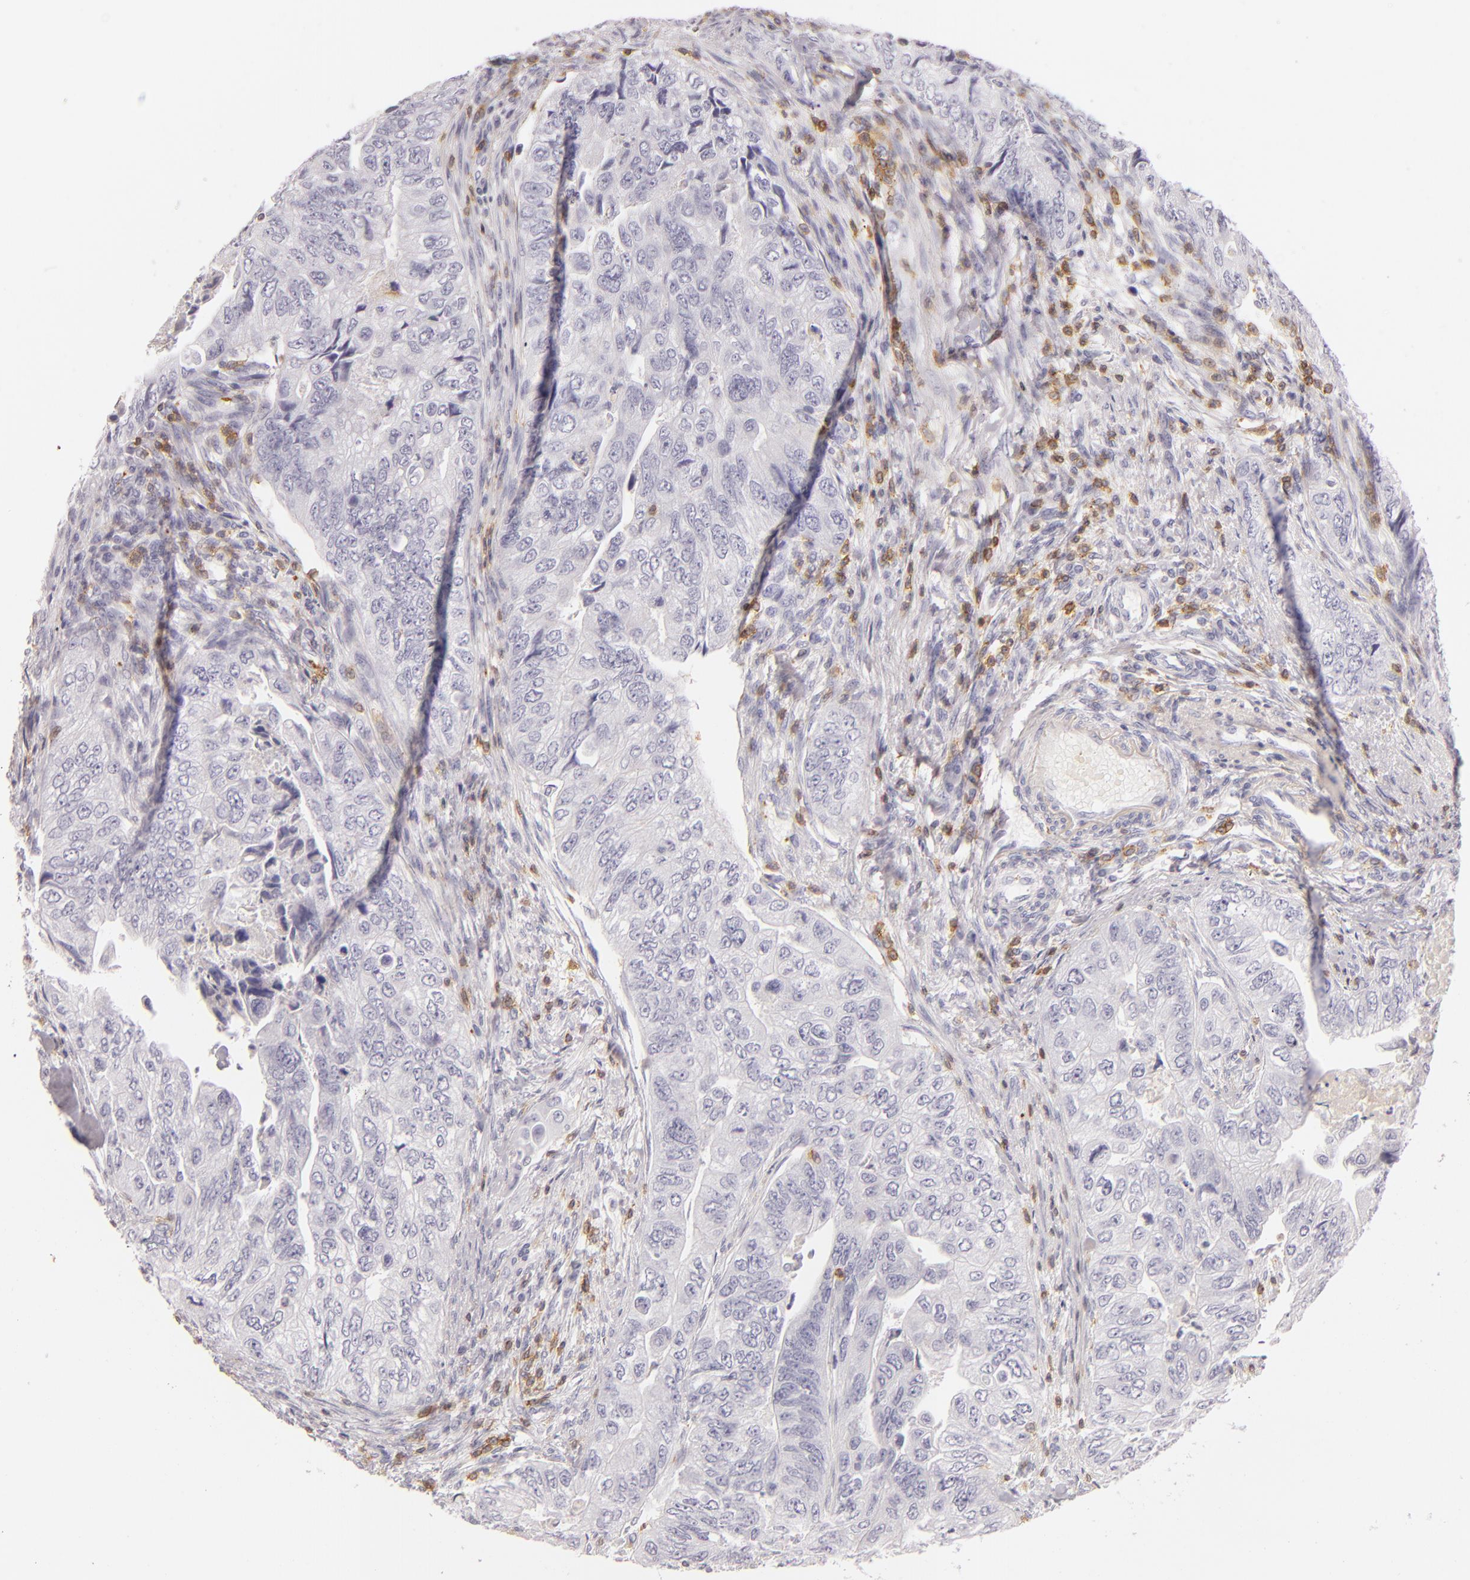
{"staining": {"intensity": "negative", "quantity": "none", "location": "none"}, "tissue": "colorectal cancer", "cell_type": "Tumor cells", "image_type": "cancer", "snomed": [{"axis": "morphology", "description": "Adenocarcinoma, NOS"}, {"axis": "topography", "description": "Colon"}], "caption": "Tumor cells show no significant protein staining in colorectal cancer.", "gene": "LAT", "patient": {"sex": "female", "age": 11}}